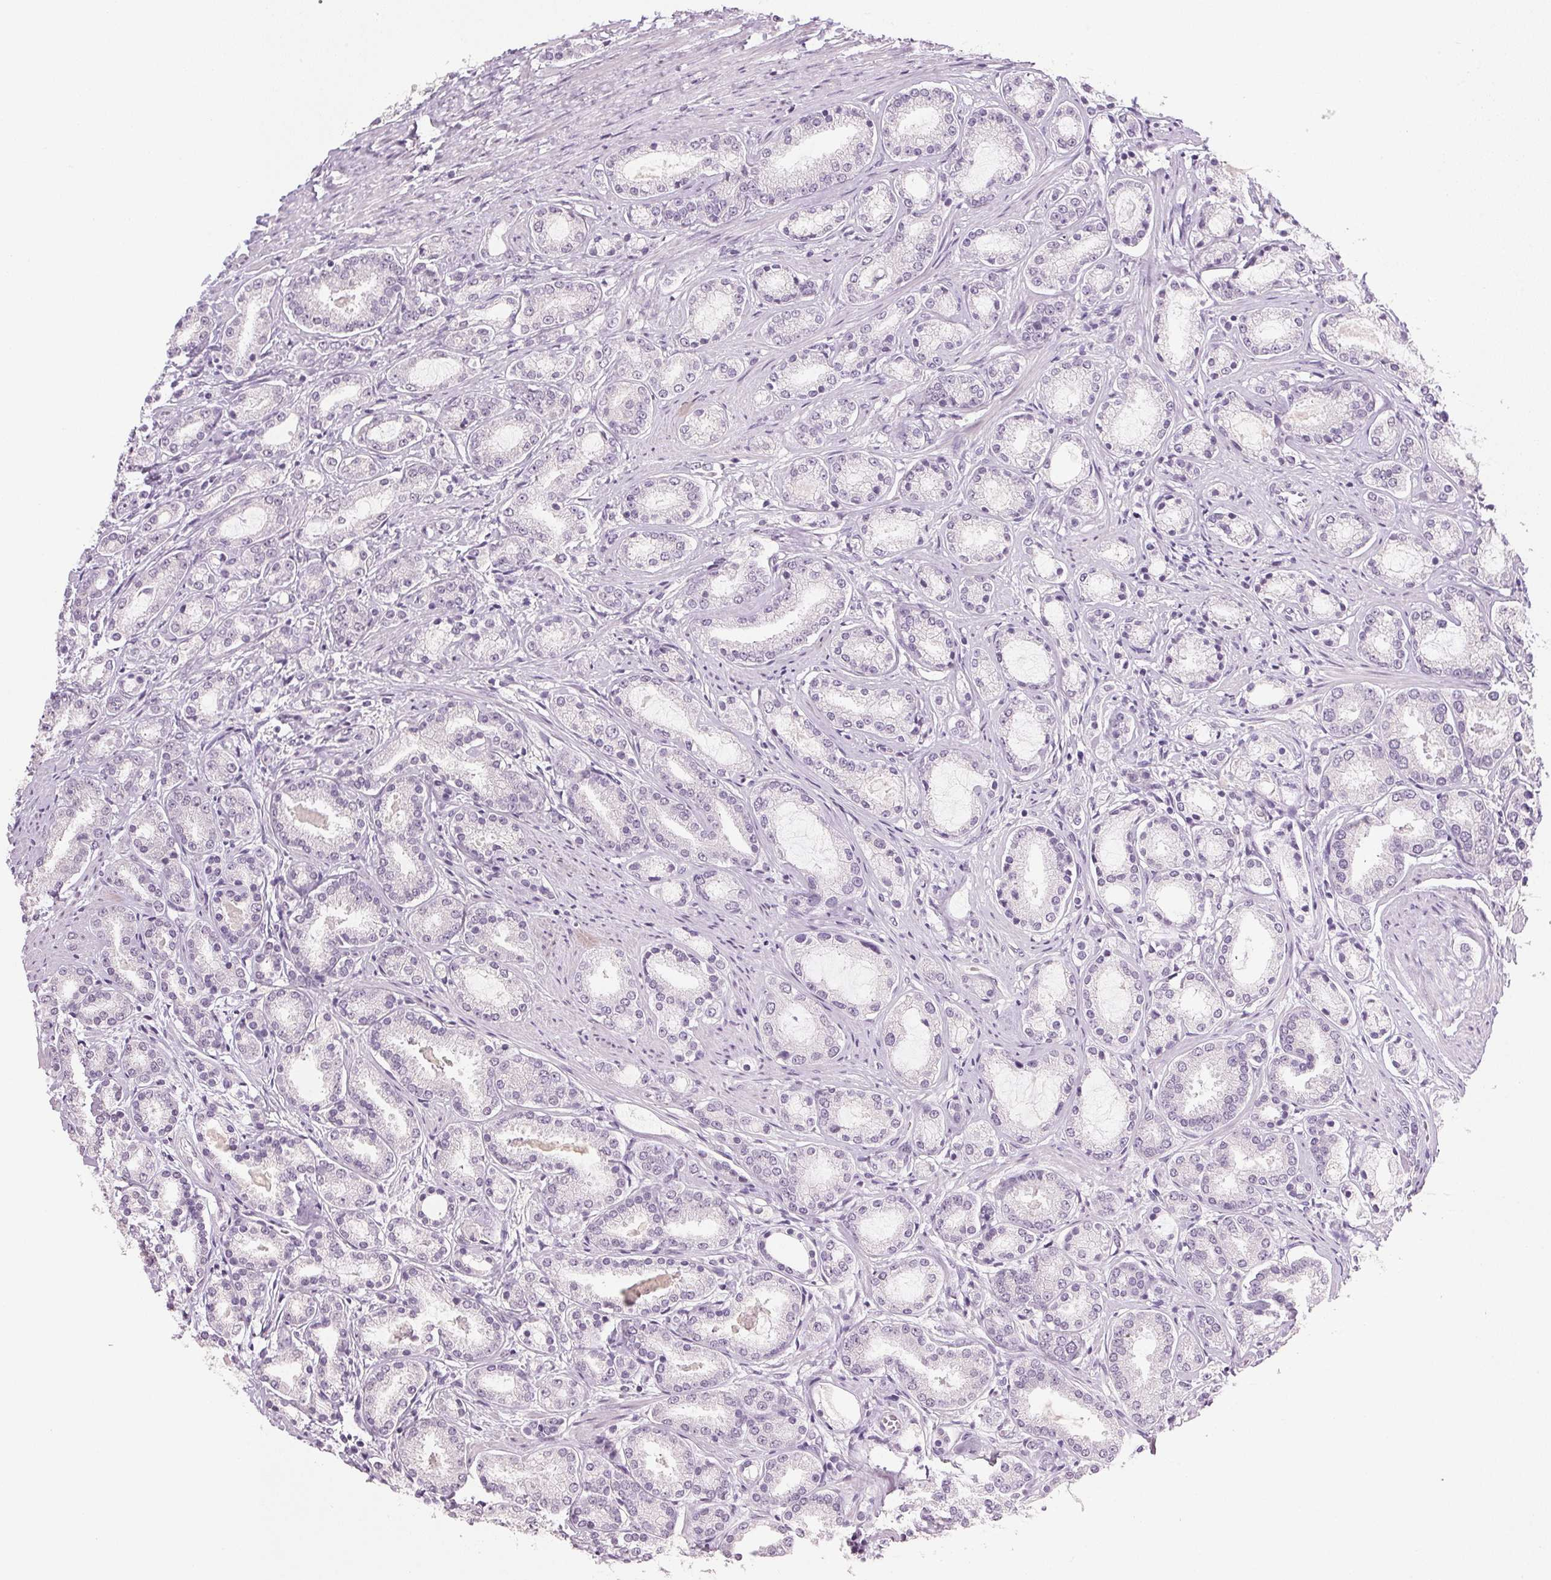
{"staining": {"intensity": "negative", "quantity": "none", "location": "none"}, "tissue": "prostate cancer", "cell_type": "Tumor cells", "image_type": "cancer", "snomed": [{"axis": "morphology", "description": "Adenocarcinoma, High grade"}, {"axis": "topography", "description": "Prostate"}], "caption": "An image of prostate high-grade adenocarcinoma stained for a protein shows no brown staining in tumor cells.", "gene": "IGFBP1", "patient": {"sex": "male", "age": 63}}